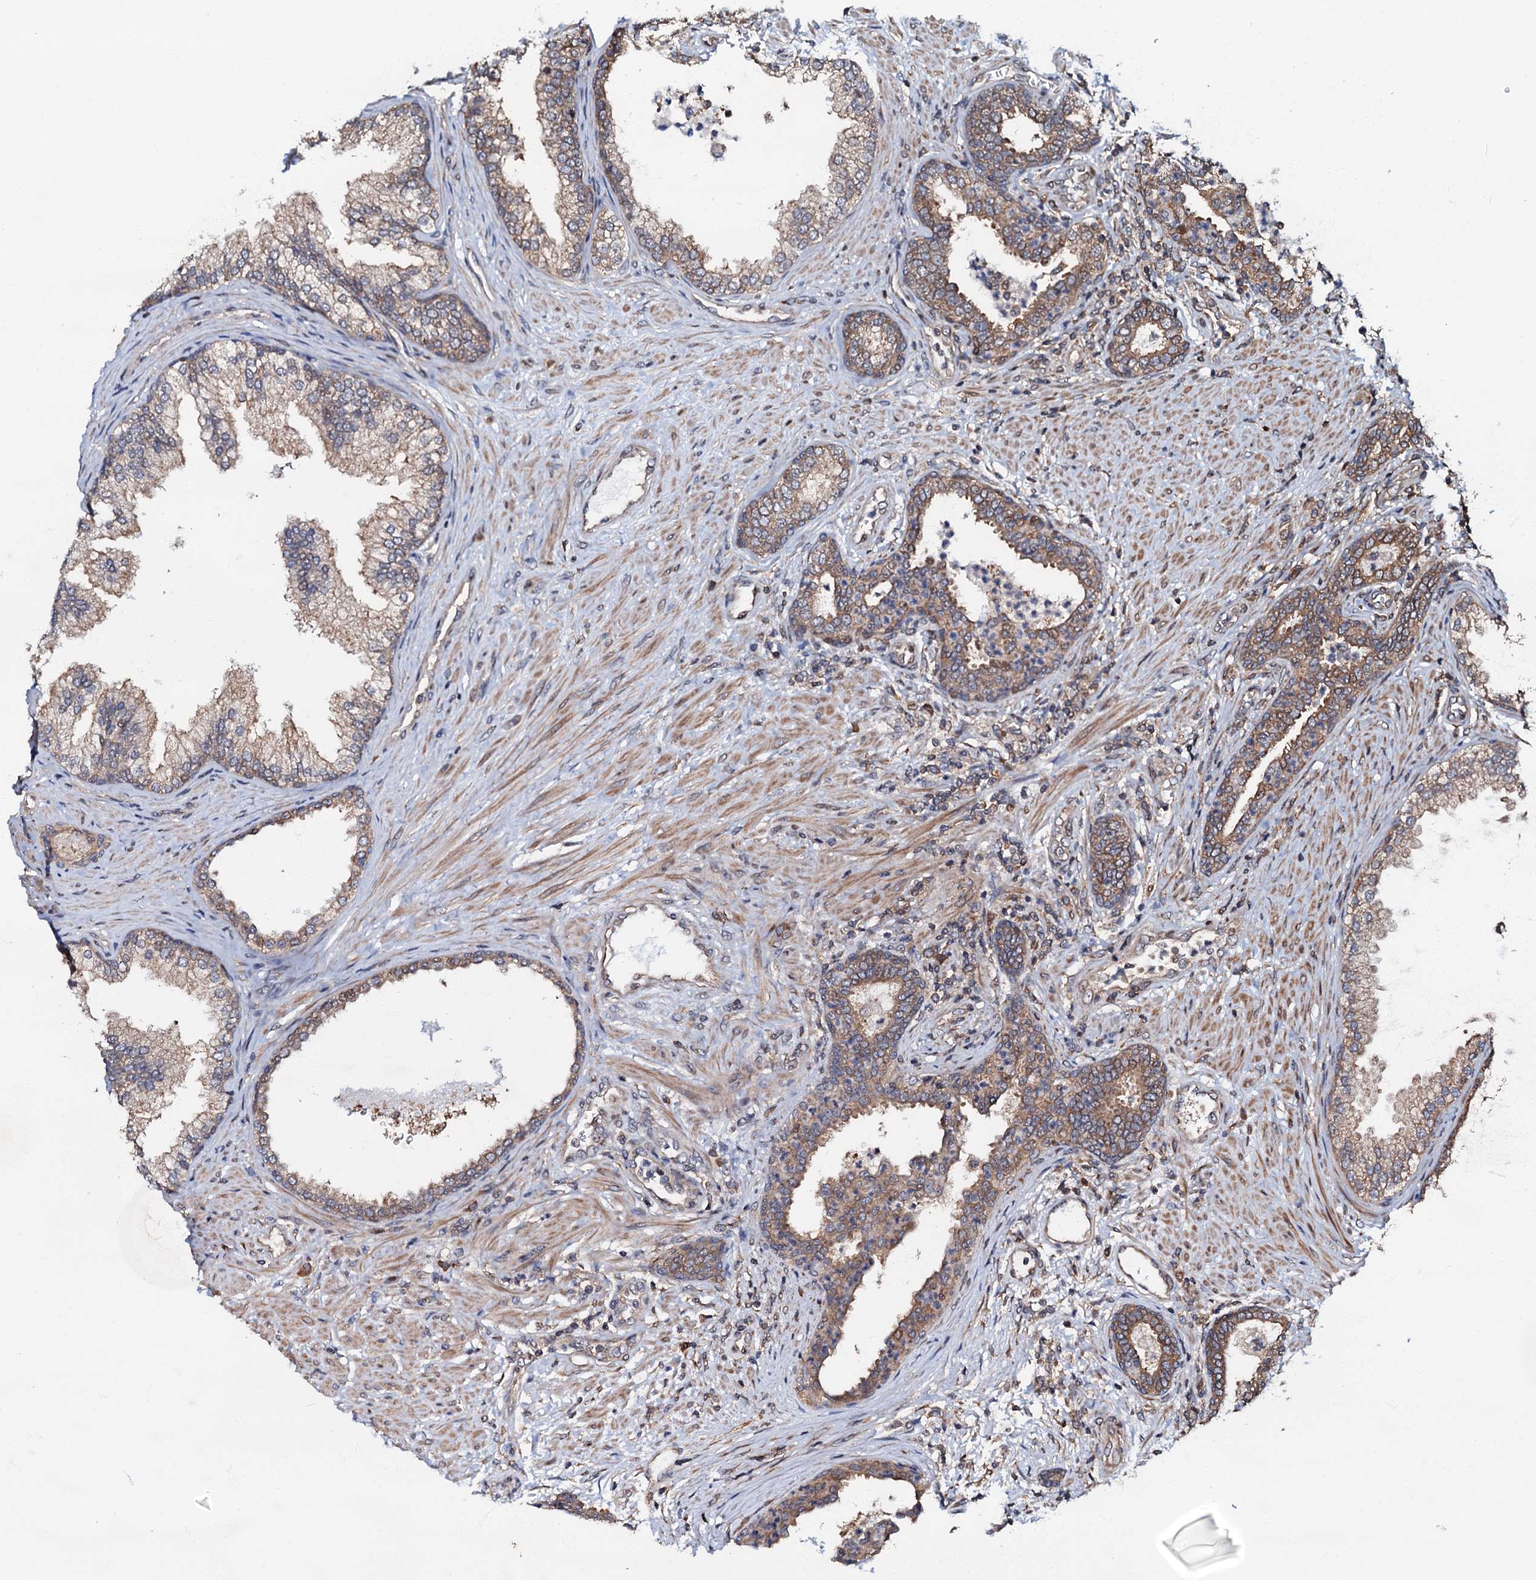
{"staining": {"intensity": "moderate", "quantity": ">75%", "location": "cytoplasmic/membranous"}, "tissue": "prostate", "cell_type": "Glandular cells", "image_type": "normal", "snomed": [{"axis": "morphology", "description": "Normal tissue, NOS"}, {"axis": "topography", "description": "Prostate"}], "caption": "Glandular cells display medium levels of moderate cytoplasmic/membranous expression in about >75% of cells in normal prostate. The protein of interest is stained brown, and the nuclei are stained in blue (DAB IHC with brightfield microscopy, high magnification).", "gene": "OSBP", "patient": {"sex": "male", "age": 76}}